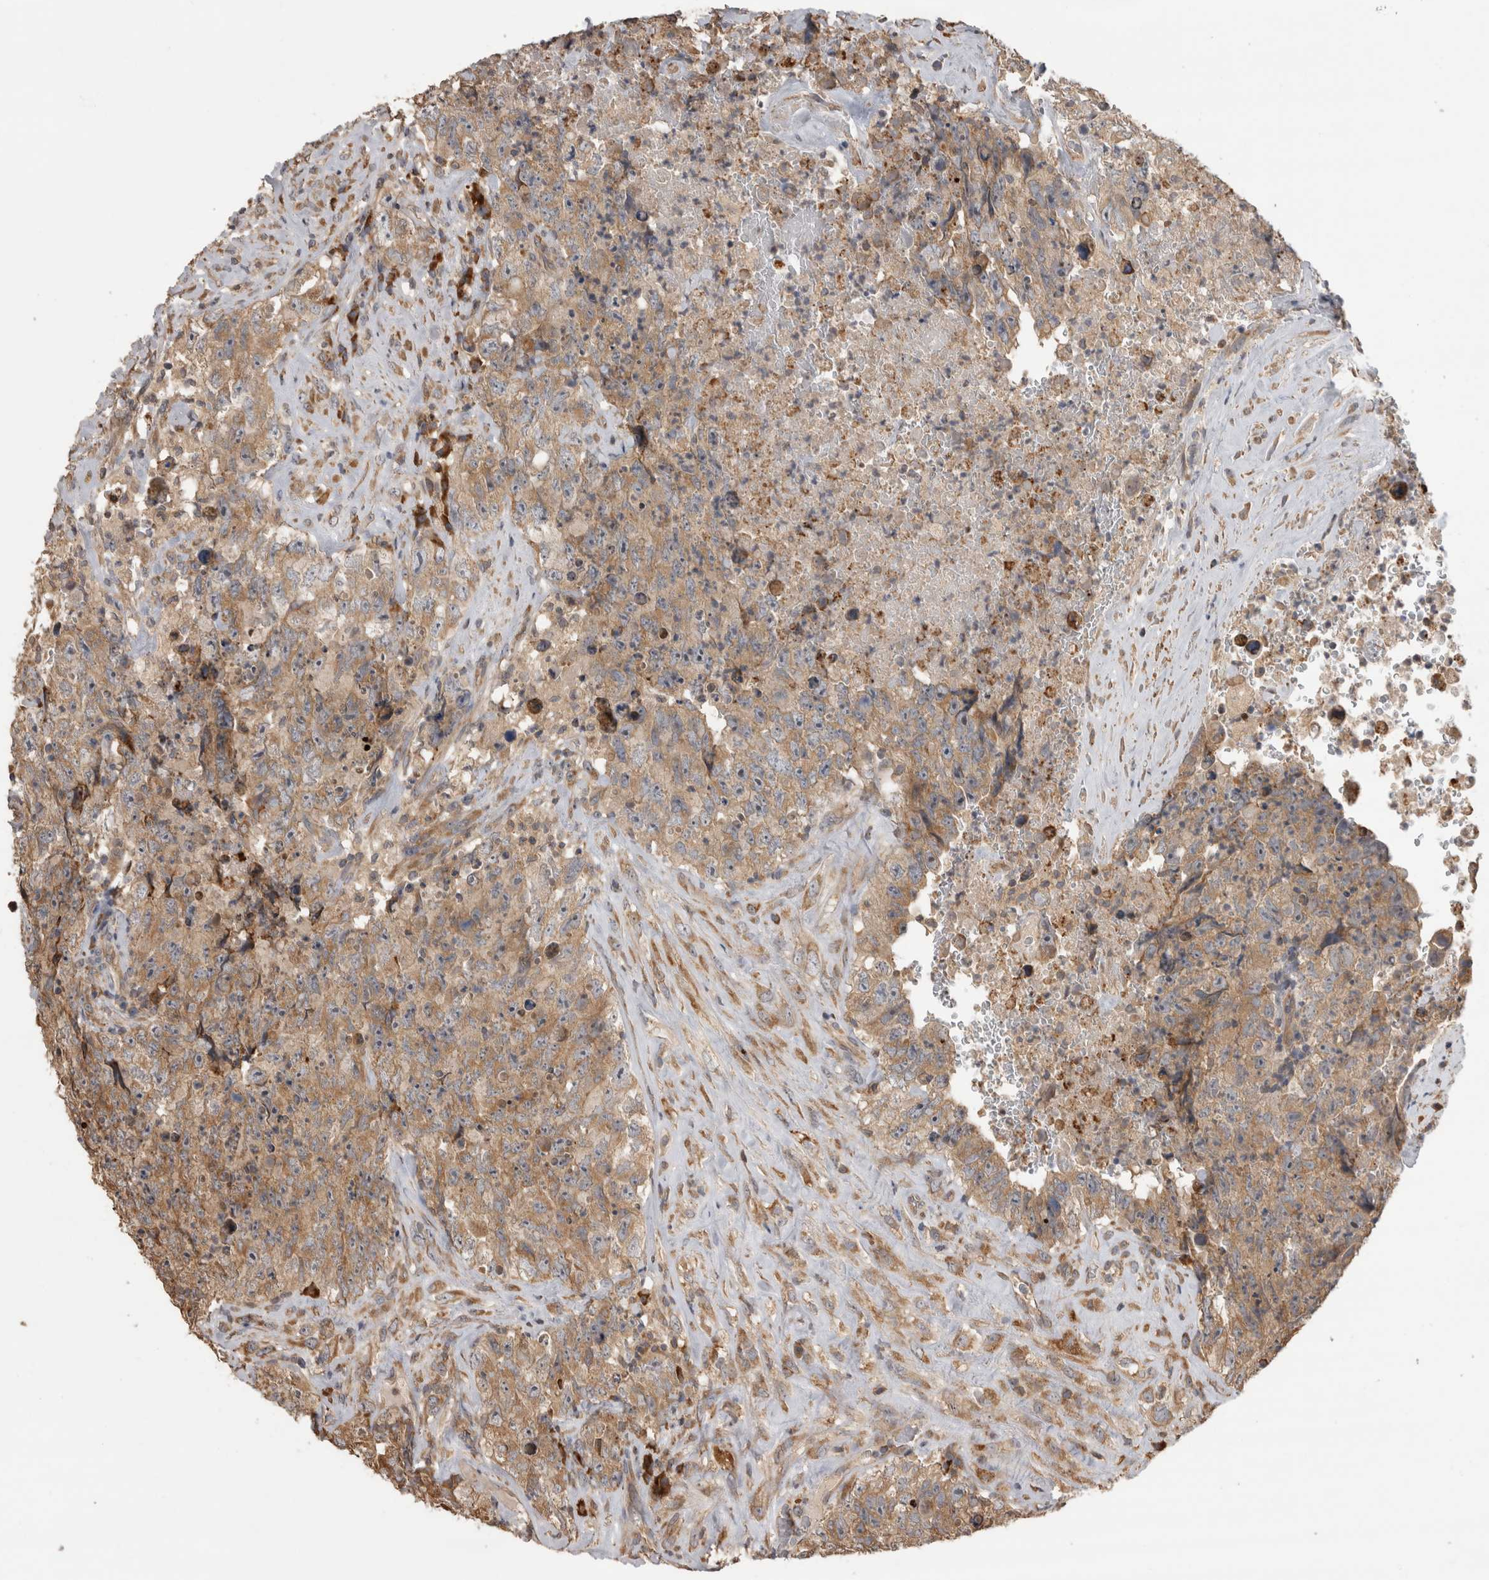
{"staining": {"intensity": "moderate", "quantity": ">75%", "location": "cytoplasmic/membranous"}, "tissue": "testis cancer", "cell_type": "Tumor cells", "image_type": "cancer", "snomed": [{"axis": "morphology", "description": "Carcinoma, Embryonal, NOS"}, {"axis": "topography", "description": "Testis"}], "caption": "The micrograph displays staining of testis embryonal carcinoma, revealing moderate cytoplasmic/membranous protein staining (brown color) within tumor cells. The staining was performed using DAB to visualize the protein expression in brown, while the nuclei were stained in blue with hematoxylin (Magnification: 20x).", "gene": "TBCE", "patient": {"sex": "male", "age": 32}}